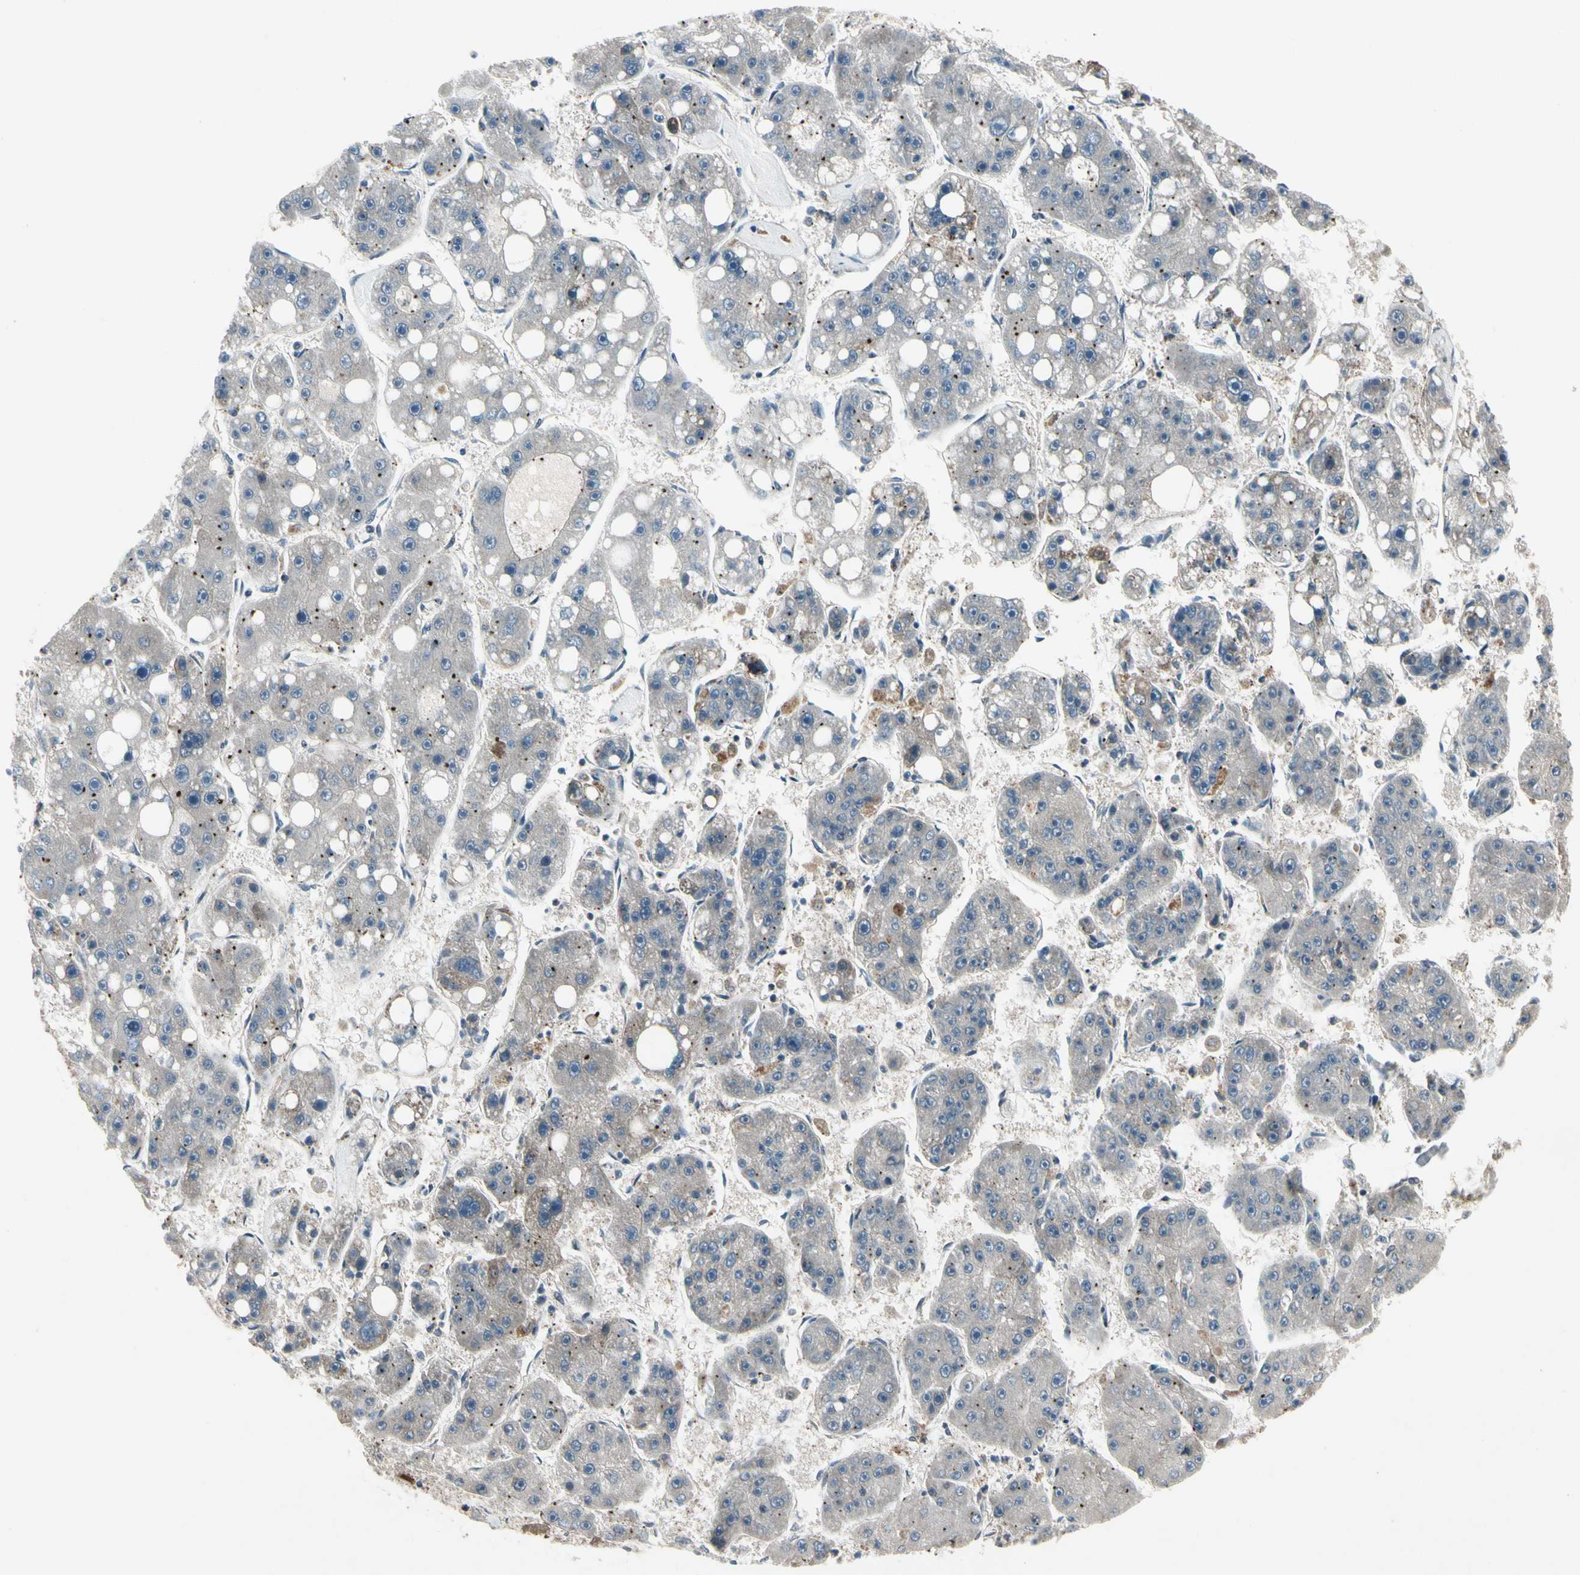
{"staining": {"intensity": "weak", "quantity": "<25%", "location": "cytoplasmic/membranous"}, "tissue": "liver cancer", "cell_type": "Tumor cells", "image_type": "cancer", "snomed": [{"axis": "morphology", "description": "Carcinoma, Hepatocellular, NOS"}, {"axis": "topography", "description": "Liver"}], "caption": "The IHC micrograph has no significant positivity in tumor cells of liver cancer (hepatocellular carcinoma) tissue.", "gene": "NMI", "patient": {"sex": "female", "age": 61}}